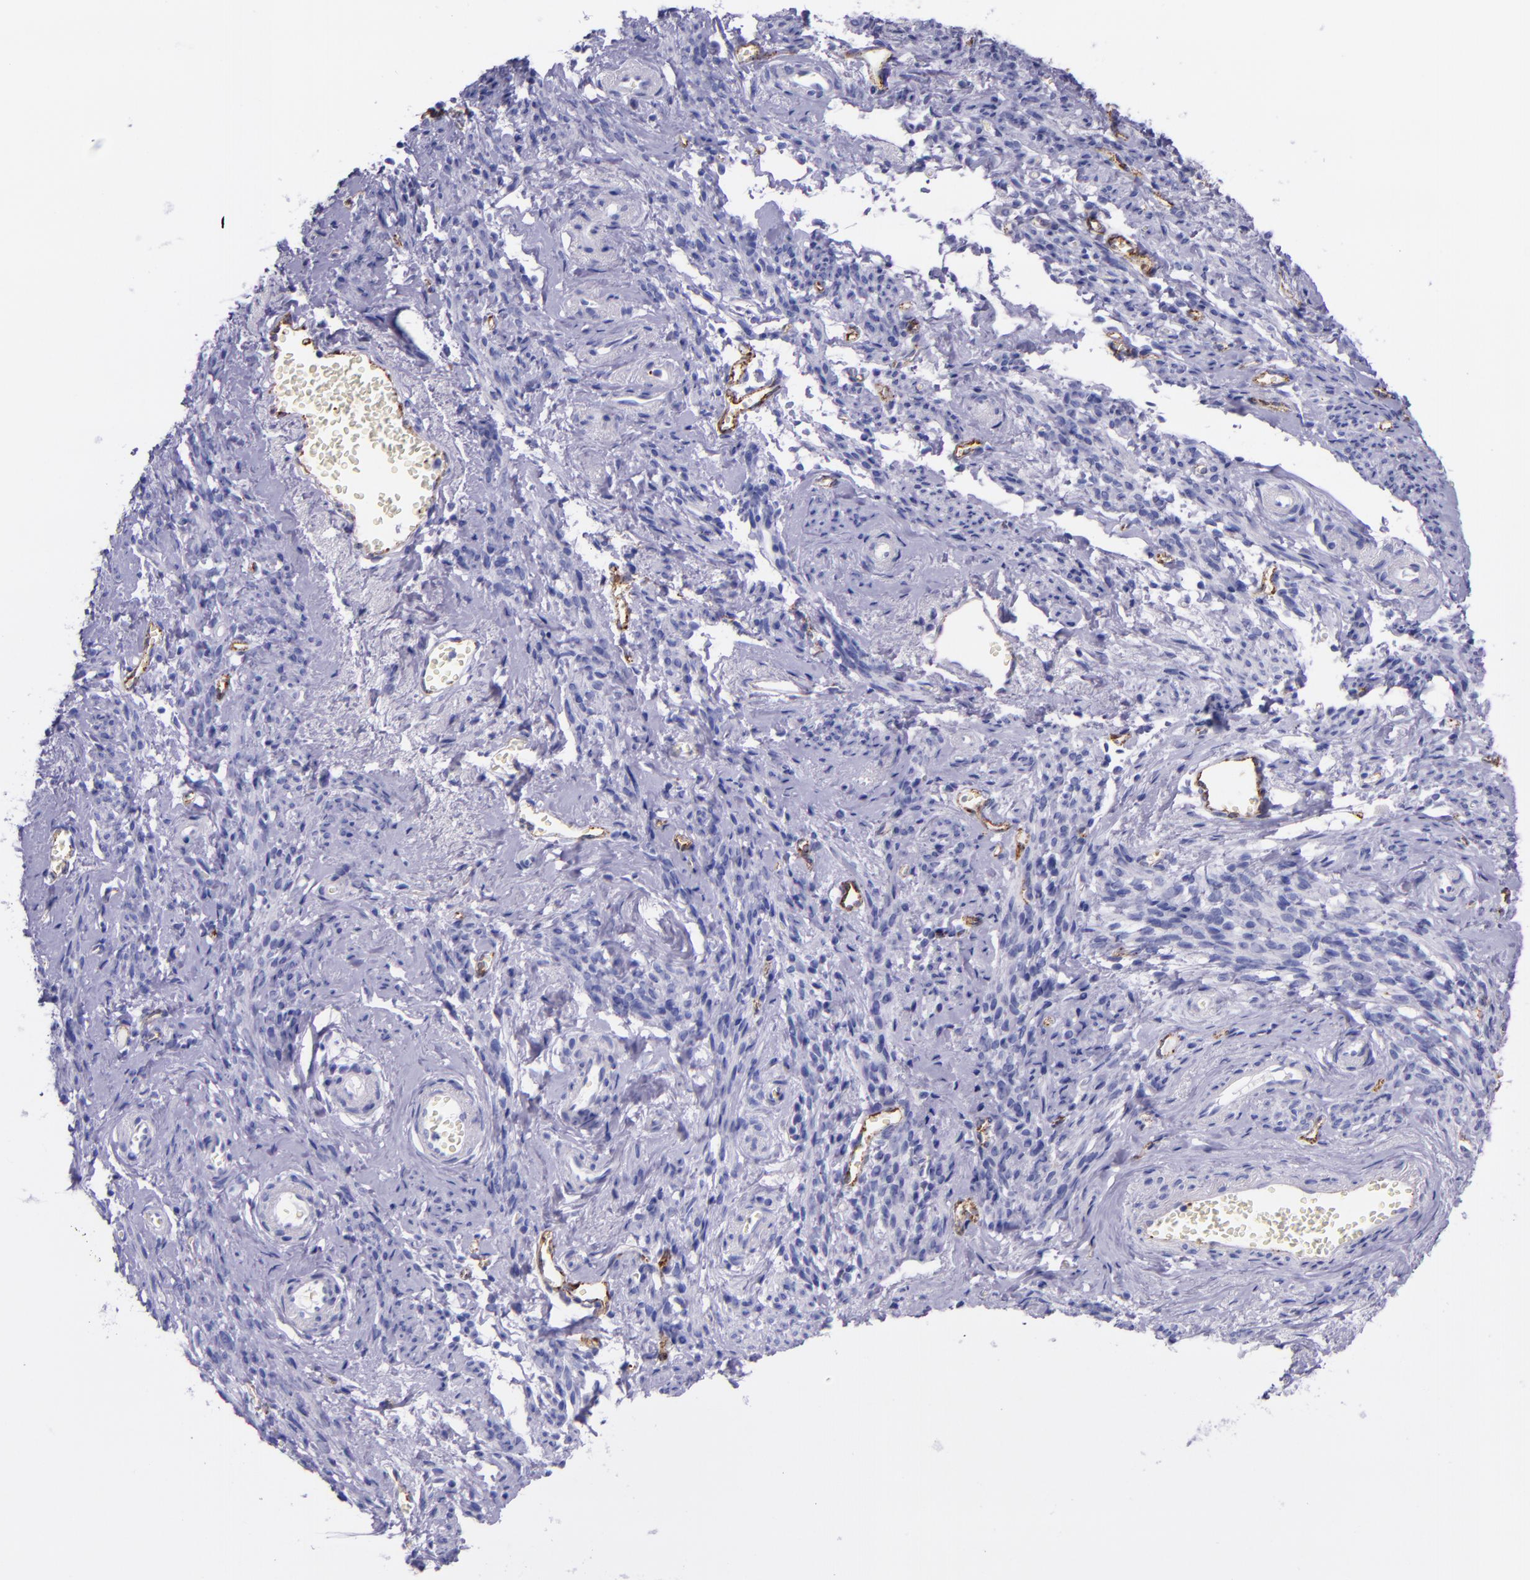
{"staining": {"intensity": "negative", "quantity": "none", "location": "none"}, "tissue": "endometrial cancer", "cell_type": "Tumor cells", "image_type": "cancer", "snomed": [{"axis": "morphology", "description": "Adenocarcinoma, NOS"}, {"axis": "topography", "description": "Endometrium"}], "caption": "Photomicrograph shows no protein positivity in tumor cells of endometrial adenocarcinoma tissue. (Stains: DAB IHC with hematoxylin counter stain, Microscopy: brightfield microscopy at high magnification).", "gene": "SELE", "patient": {"sex": "female", "age": 75}}